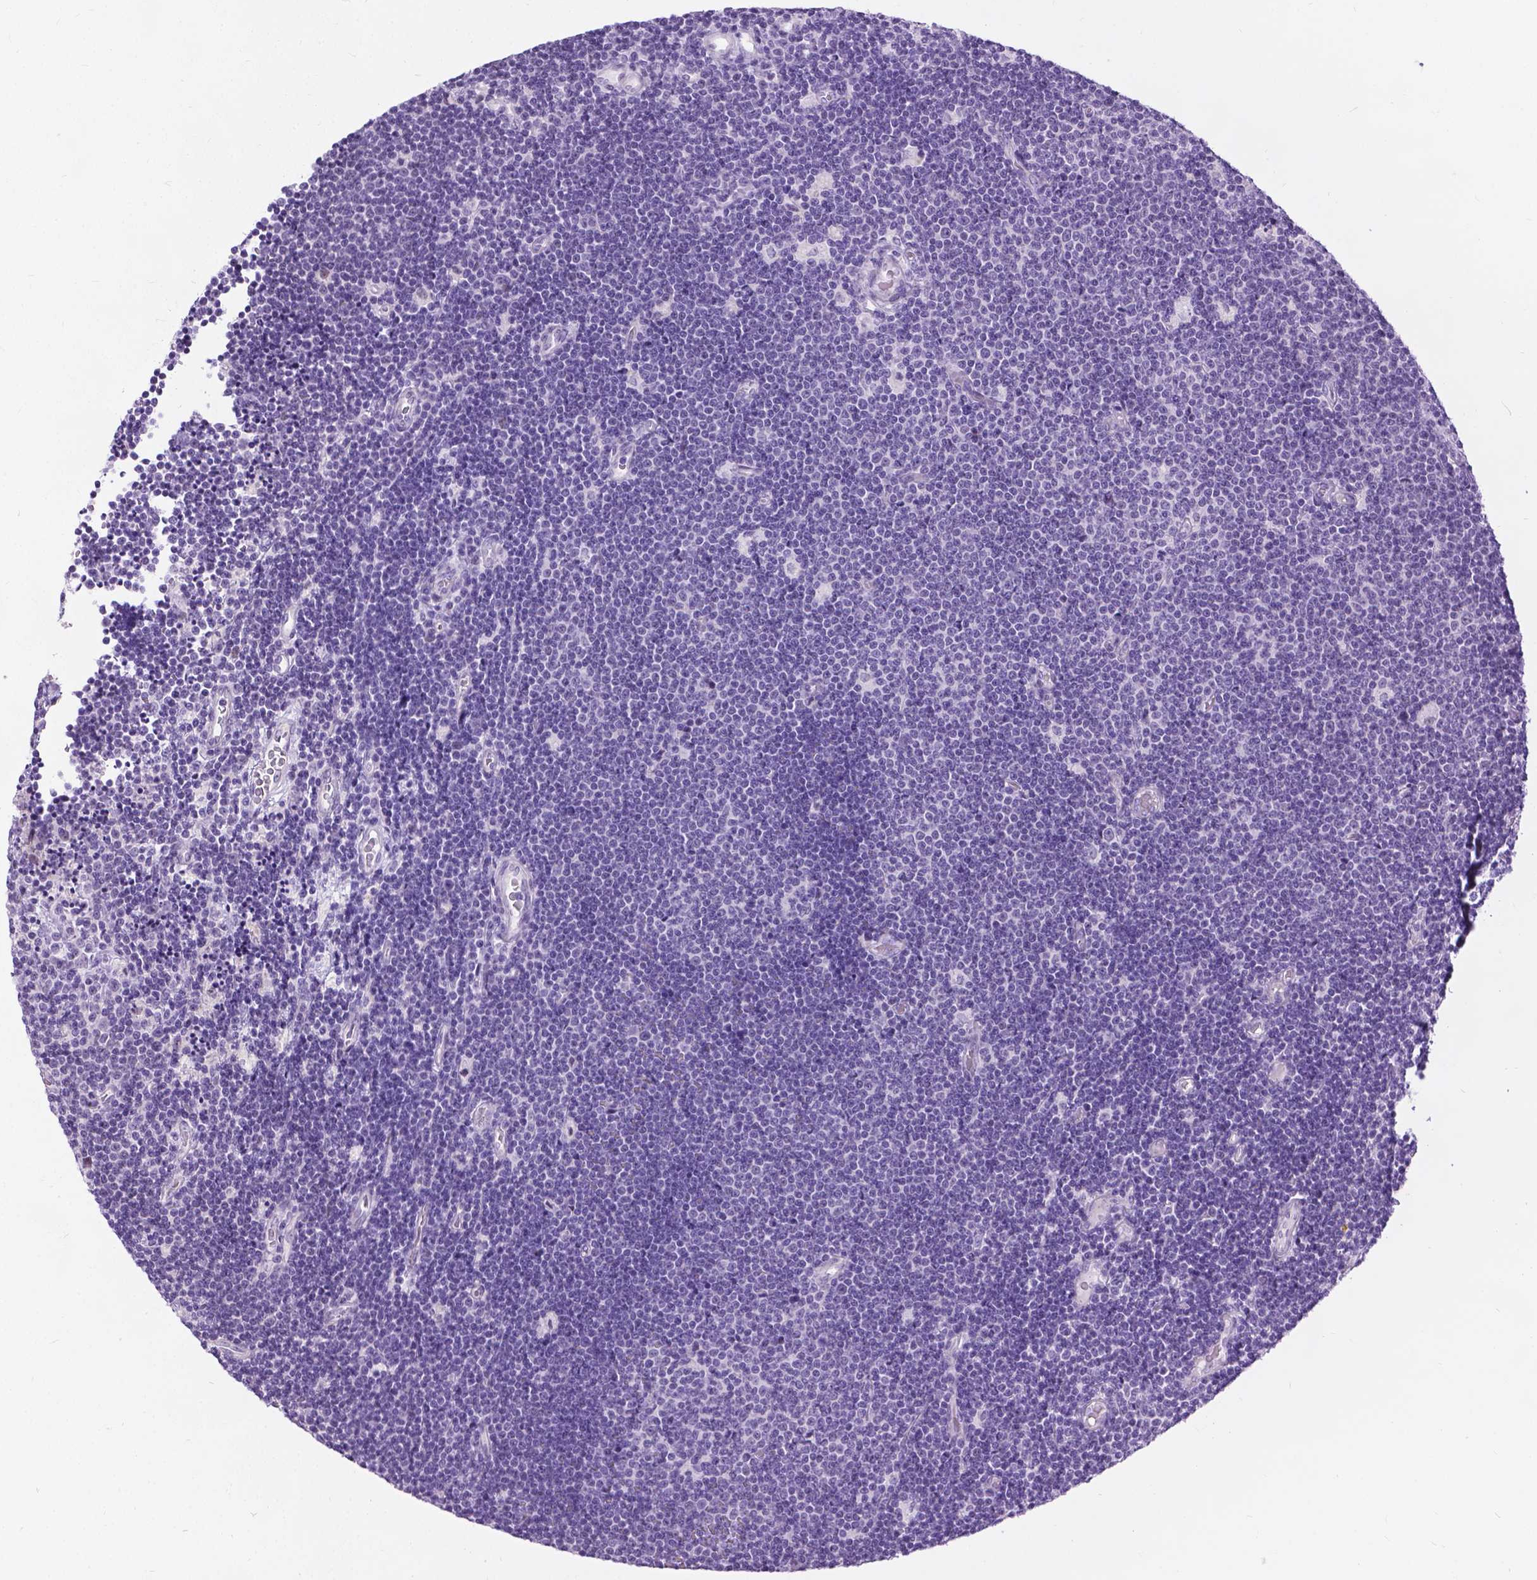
{"staining": {"intensity": "negative", "quantity": "none", "location": "none"}, "tissue": "lymphoma", "cell_type": "Tumor cells", "image_type": "cancer", "snomed": [{"axis": "morphology", "description": "Malignant lymphoma, non-Hodgkin's type, Low grade"}, {"axis": "topography", "description": "Brain"}], "caption": "Immunohistochemistry of human malignant lymphoma, non-Hodgkin's type (low-grade) reveals no positivity in tumor cells. (Brightfield microscopy of DAB (3,3'-diaminobenzidine) IHC at high magnification).", "gene": "PROB1", "patient": {"sex": "female", "age": 66}}